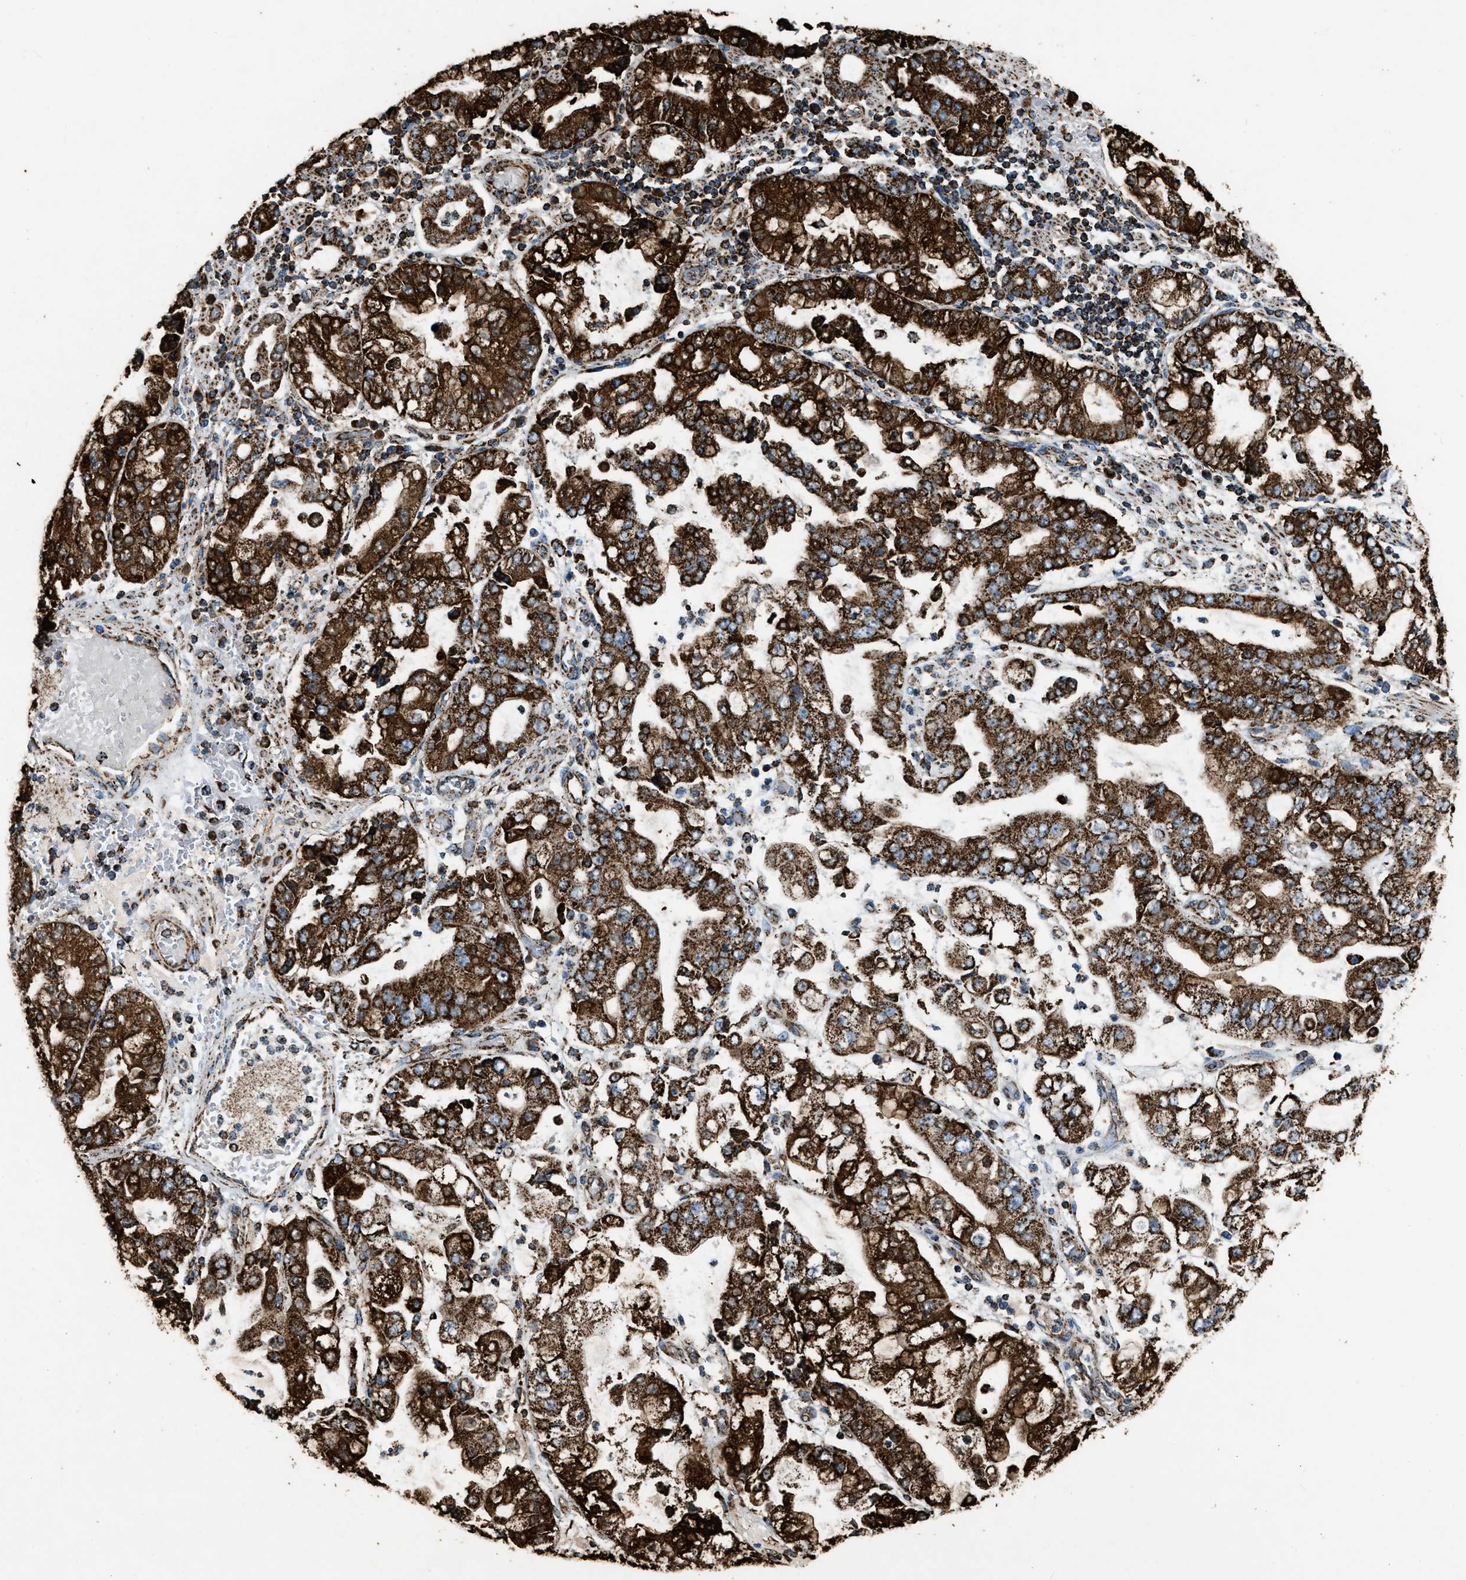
{"staining": {"intensity": "strong", "quantity": ">75%", "location": "cytoplasmic/membranous"}, "tissue": "stomach cancer", "cell_type": "Tumor cells", "image_type": "cancer", "snomed": [{"axis": "morphology", "description": "Adenocarcinoma, NOS"}, {"axis": "topography", "description": "Stomach"}], "caption": "Protein staining of stomach adenocarcinoma tissue shows strong cytoplasmic/membranous expression in approximately >75% of tumor cells.", "gene": "MDH2", "patient": {"sex": "male", "age": 76}}